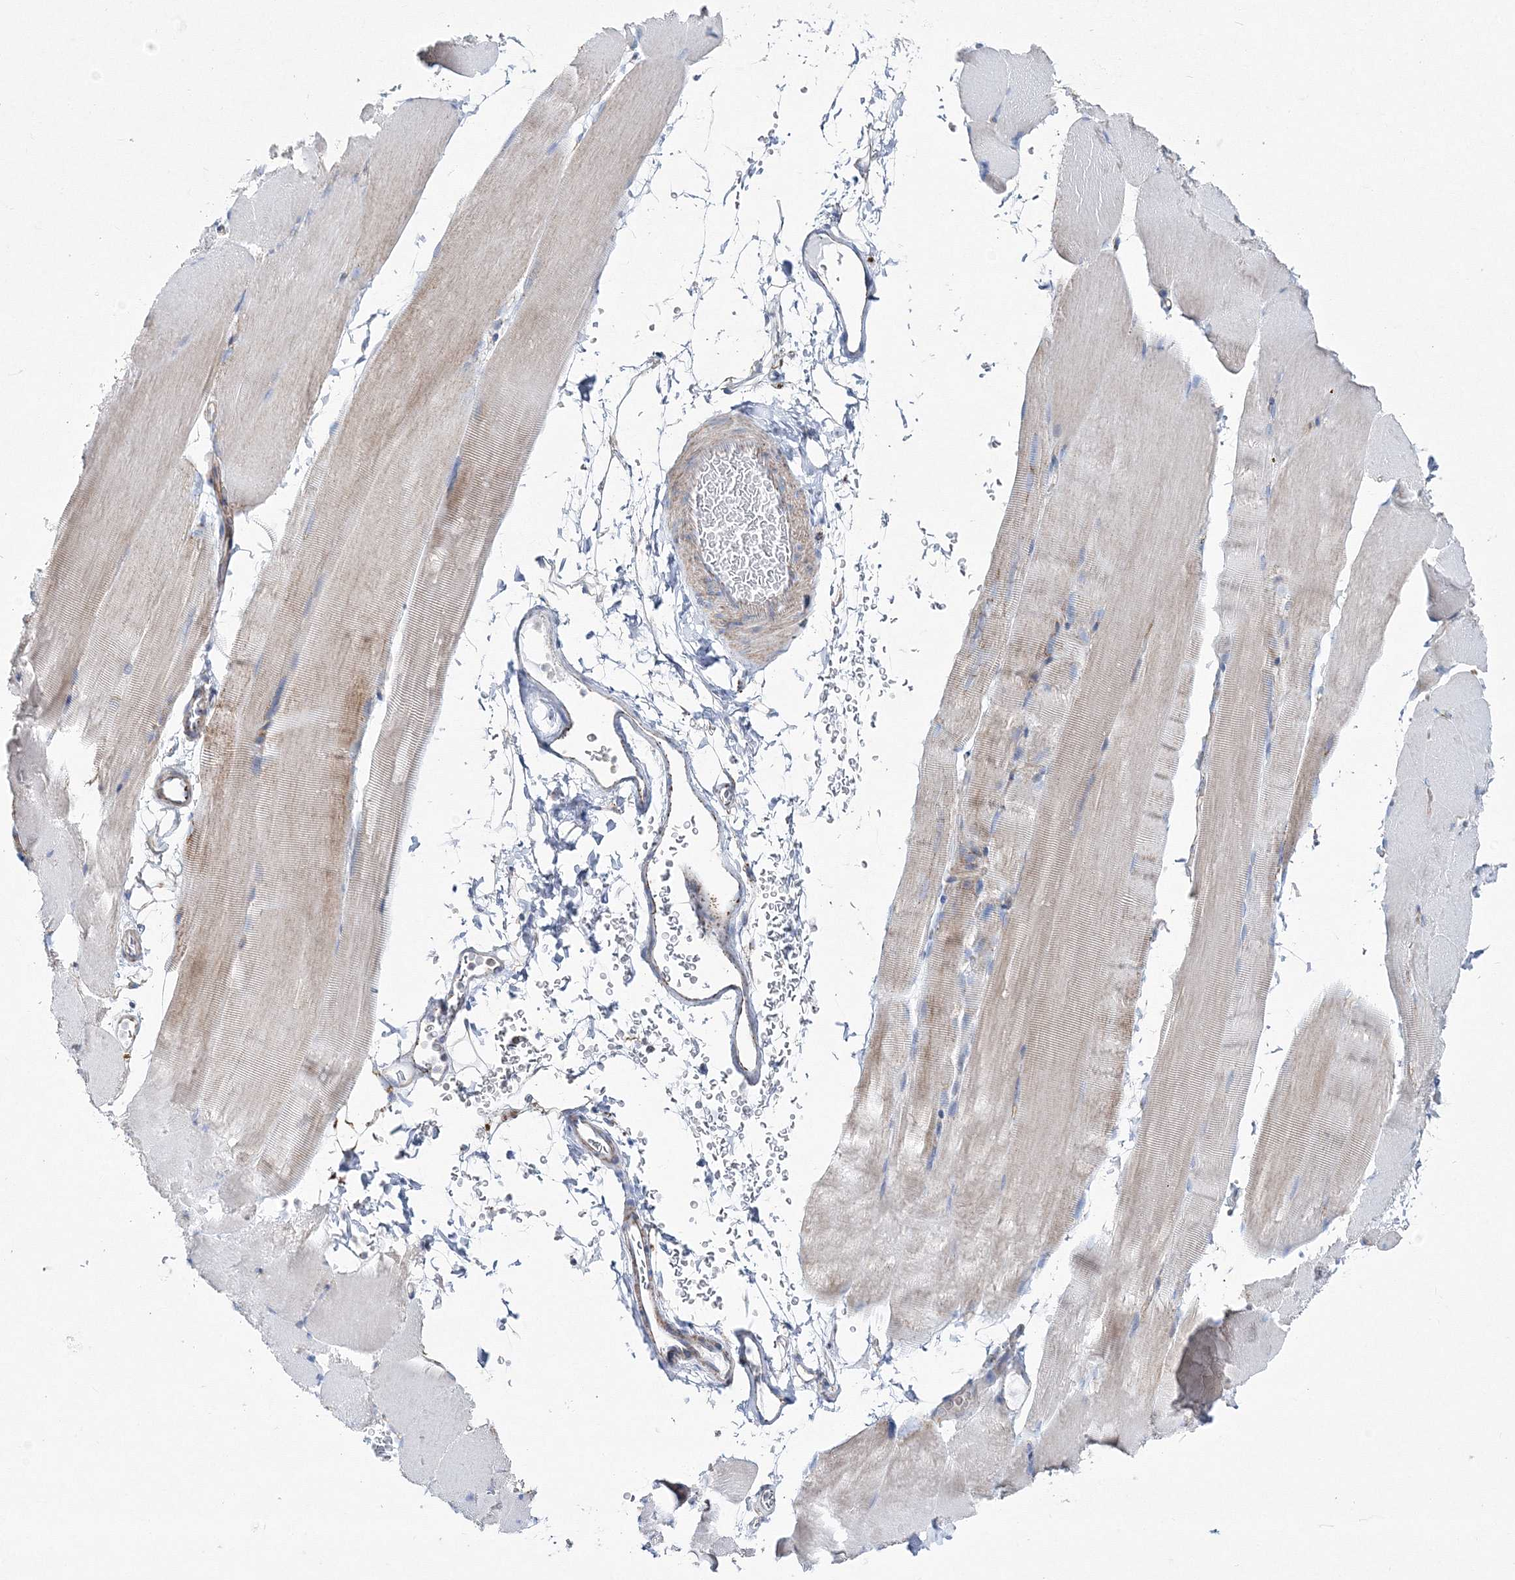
{"staining": {"intensity": "weak", "quantity": "25%-75%", "location": "cytoplasmic/membranous"}, "tissue": "skeletal muscle", "cell_type": "Myocytes", "image_type": "normal", "snomed": [{"axis": "morphology", "description": "Normal tissue, NOS"}, {"axis": "topography", "description": "Skeletal muscle"}, {"axis": "topography", "description": "Parathyroid gland"}], "caption": "The micrograph displays staining of benign skeletal muscle, revealing weak cytoplasmic/membranous protein expression (brown color) within myocytes. (DAB = brown stain, brightfield microscopy at high magnification).", "gene": "HIBCH", "patient": {"sex": "female", "age": 37}}